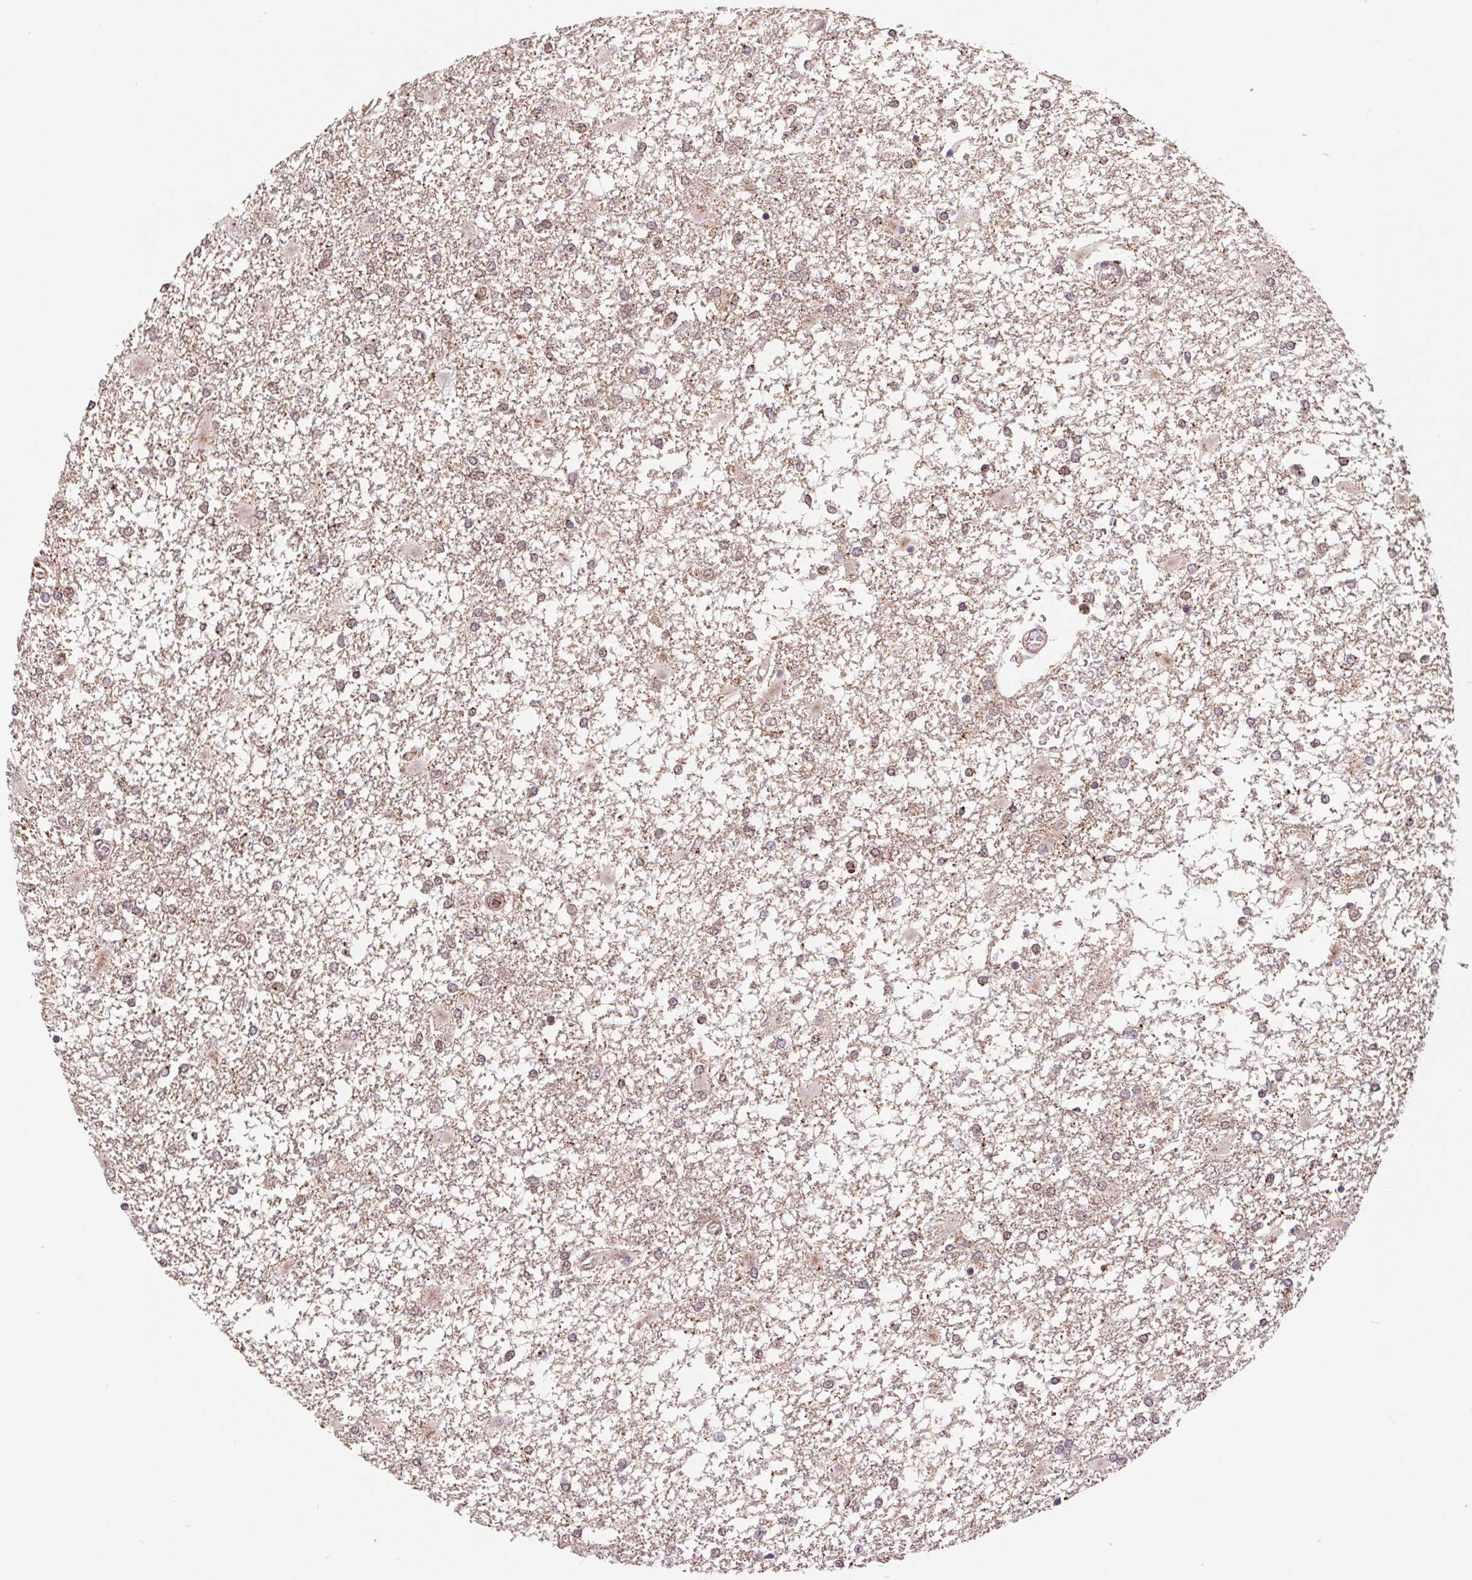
{"staining": {"intensity": "weak", "quantity": "25%-75%", "location": "cytoplasmic/membranous"}, "tissue": "glioma", "cell_type": "Tumor cells", "image_type": "cancer", "snomed": [{"axis": "morphology", "description": "Glioma, malignant, High grade"}, {"axis": "topography", "description": "Cerebral cortex"}], "caption": "Brown immunohistochemical staining in malignant high-grade glioma shows weak cytoplasmic/membranous positivity in about 25%-75% of tumor cells.", "gene": "CHMP4B", "patient": {"sex": "male", "age": 79}}